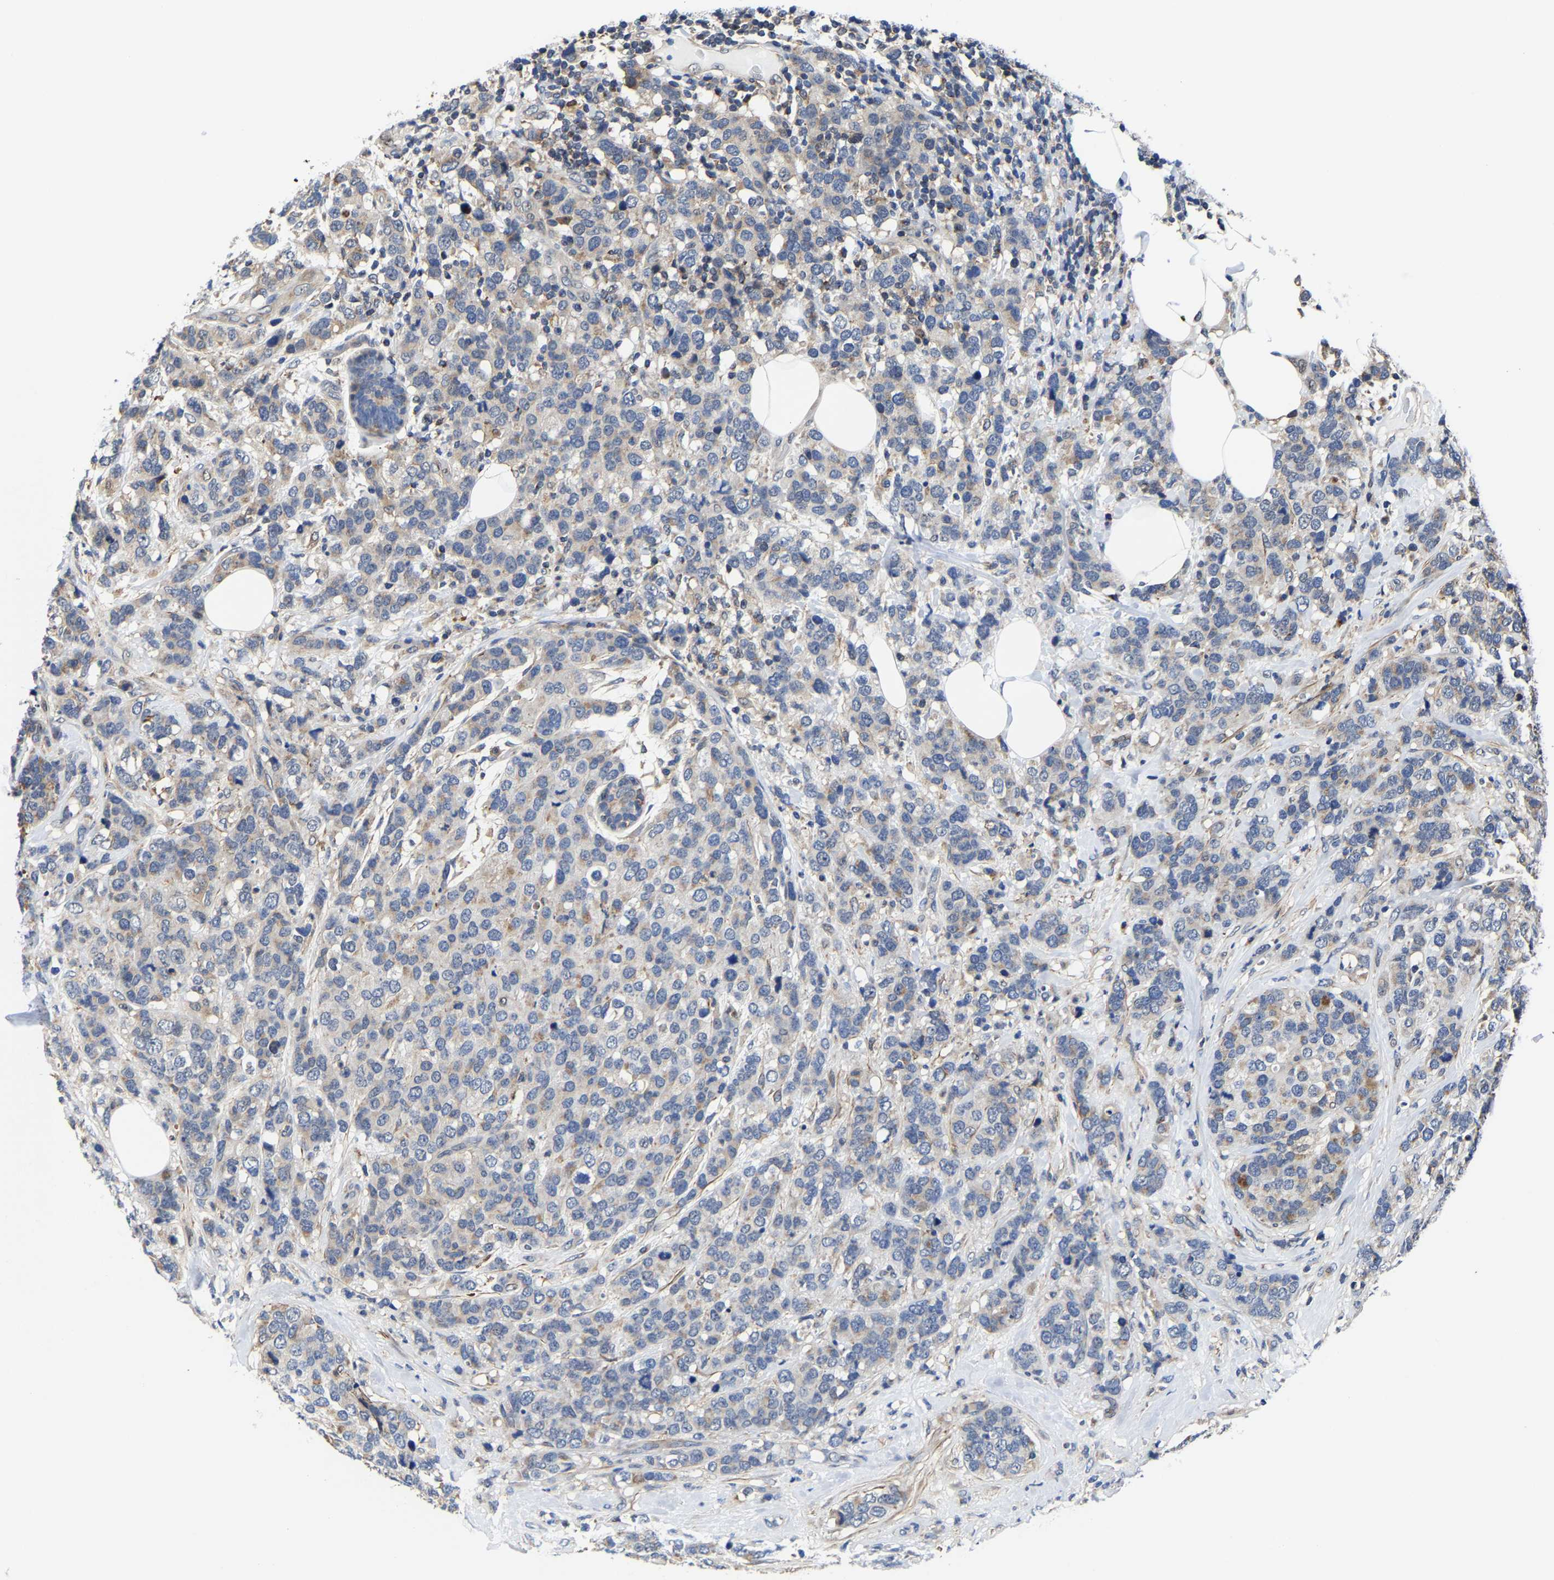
{"staining": {"intensity": "weak", "quantity": "<25%", "location": "cytoplasmic/membranous"}, "tissue": "breast cancer", "cell_type": "Tumor cells", "image_type": "cancer", "snomed": [{"axis": "morphology", "description": "Lobular carcinoma"}, {"axis": "topography", "description": "Breast"}], "caption": "Immunohistochemical staining of human lobular carcinoma (breast) exhibits no significant expression in tumor cells.", "gene": "PFKFB3", "patient": {"sex": "female", "age": 59}}